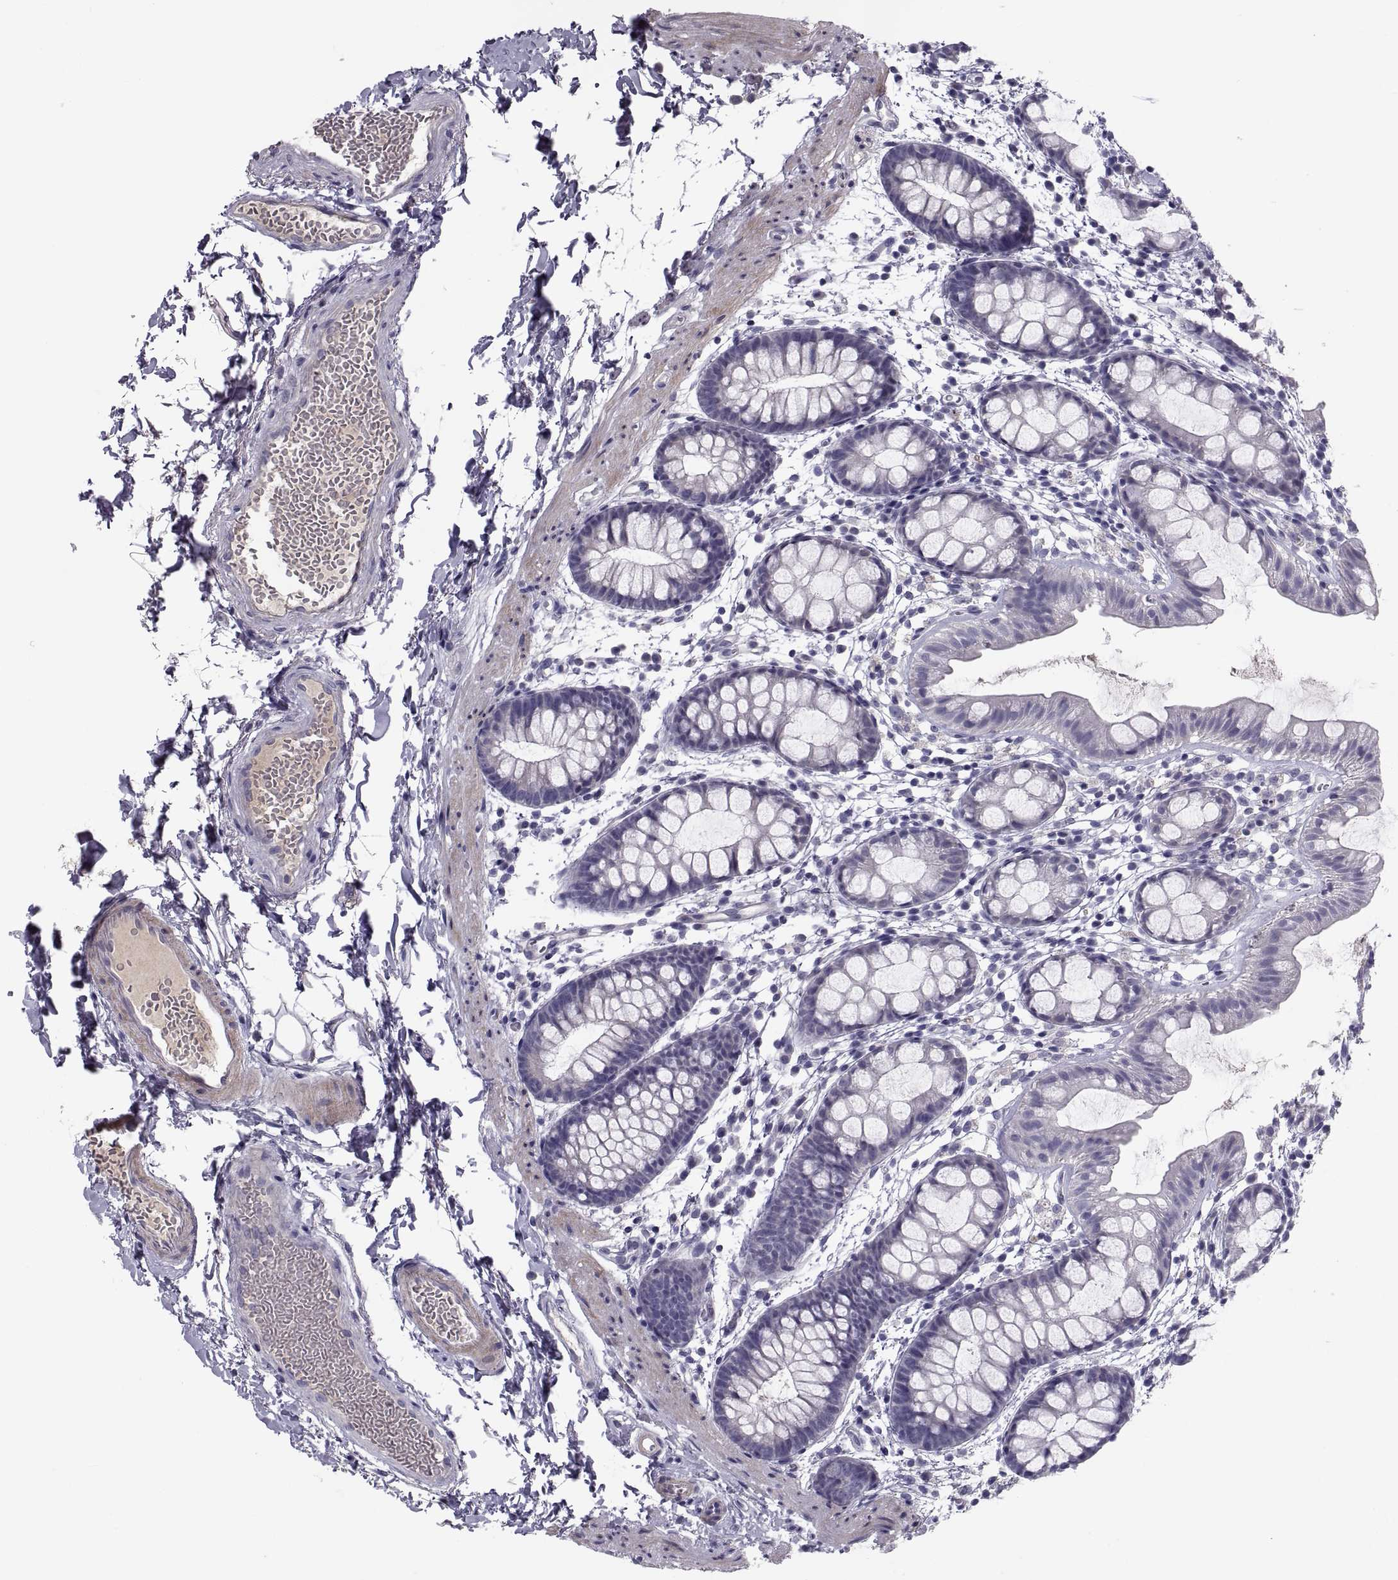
{"staining": {"intensity": "negative", "quantity": "none", "location": "none"}, "tissue": "rectum", "cell_type": "Glandular cells", "image_type": "normal", "snomed": [{"axis": "morphology", "description": "Normal tissue, NOS"}, {"axis": "topography", "description": "Rectum"}], "caption": "High magnification brightfield microscopy of benign rectum stained with DAB (brown) and counterstained with hematoxylin (blue): glandular cells show no significant staining. (Brightfield microscopy of DAB immunohistochemistry at high magnification).", "gene": "PDZRN4", "patient": {"sex": "male", "age": 57}}